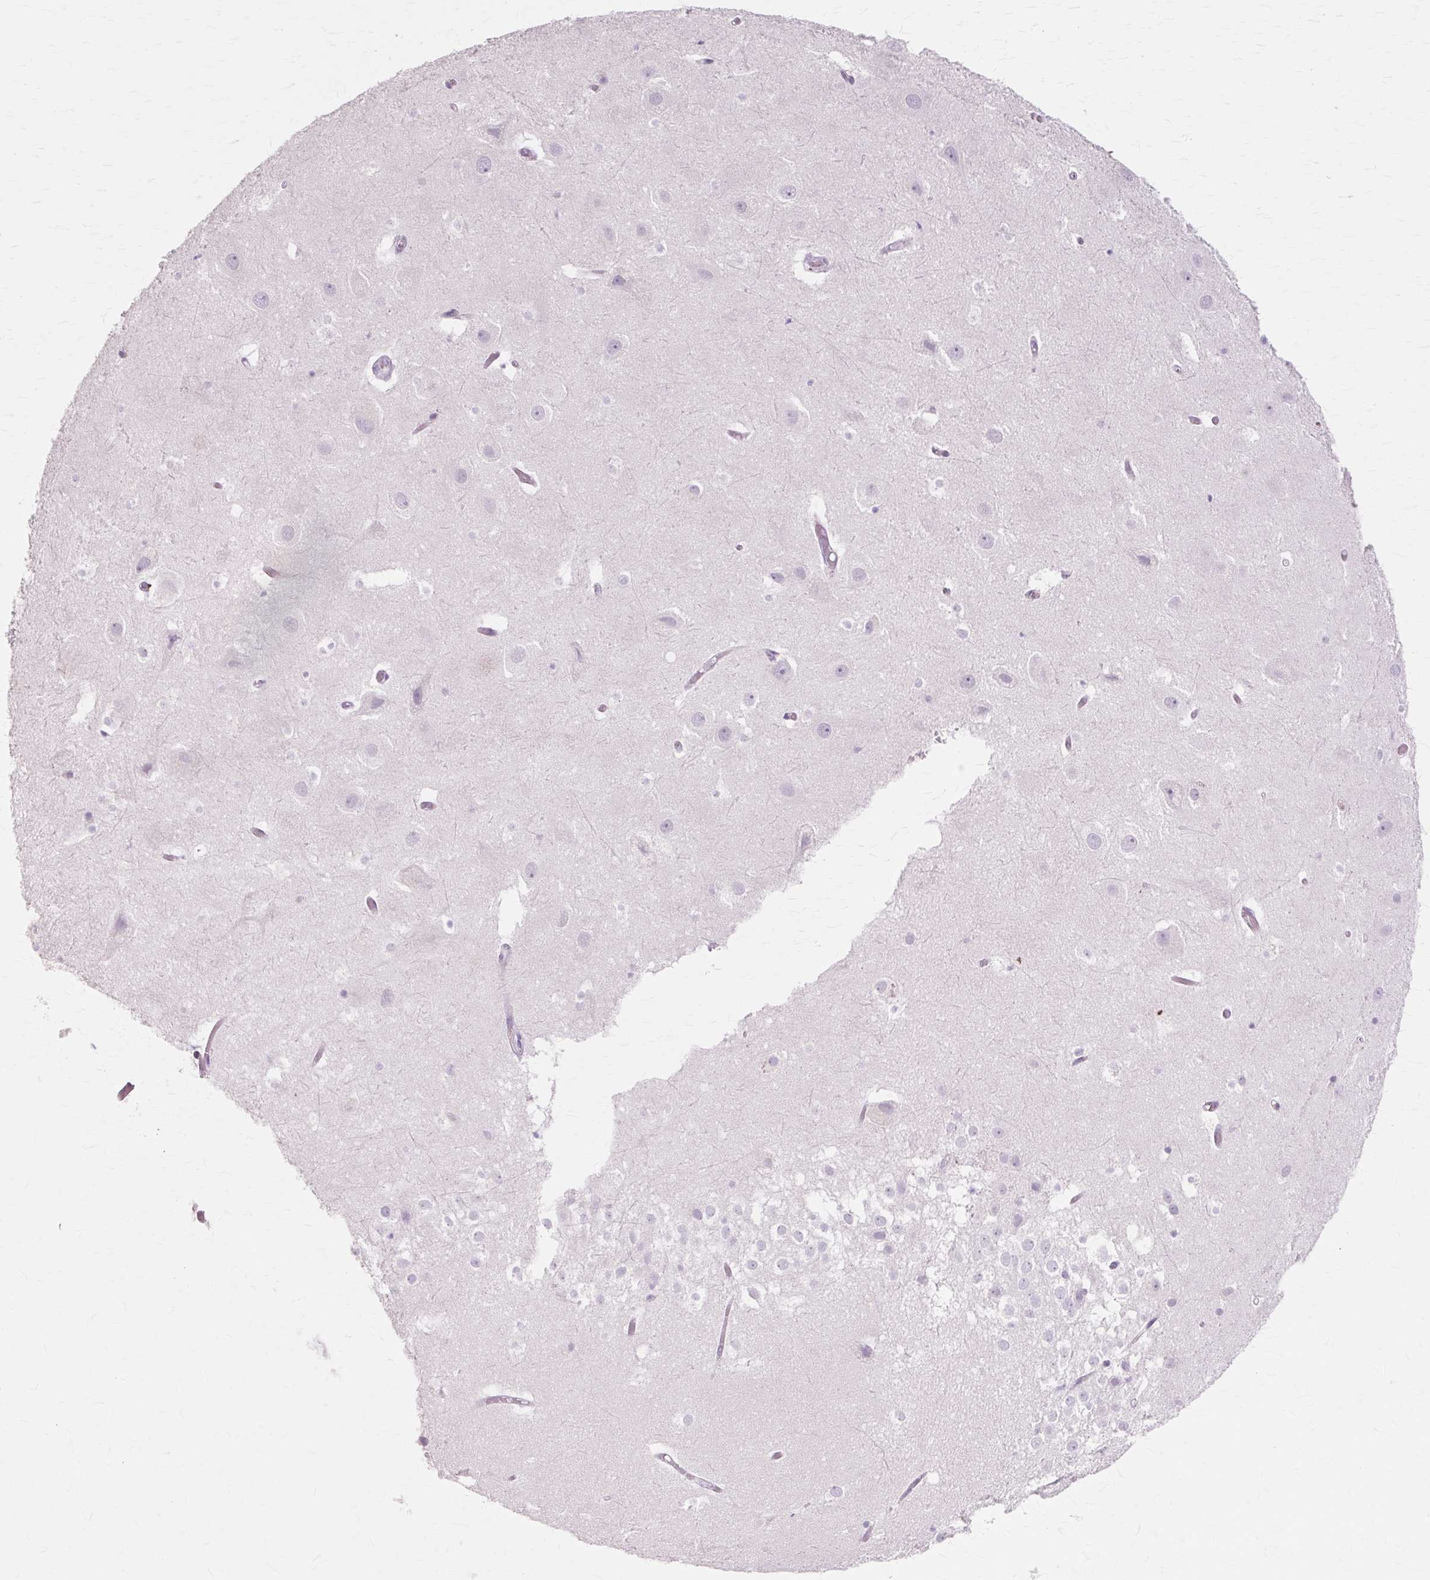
{"staining": {"intensity": "negative", "quantity": "none", "location": "none"}, "tissue": "hippocampus", "cell_type": "Glial cells", "image_type": "normal", "snomed": [{"axis": "morphology", "description": "Normal tissue, NOS"}, {"axis": "topography", "description": "Hippocampus"}], "caption": "A high-resolution histopathology image shows IHC staining of benign hippocampus, which displays no significant expression in glial cells.", "gene": "IRX2", "patient": {"sex": "female", "age": 52}}